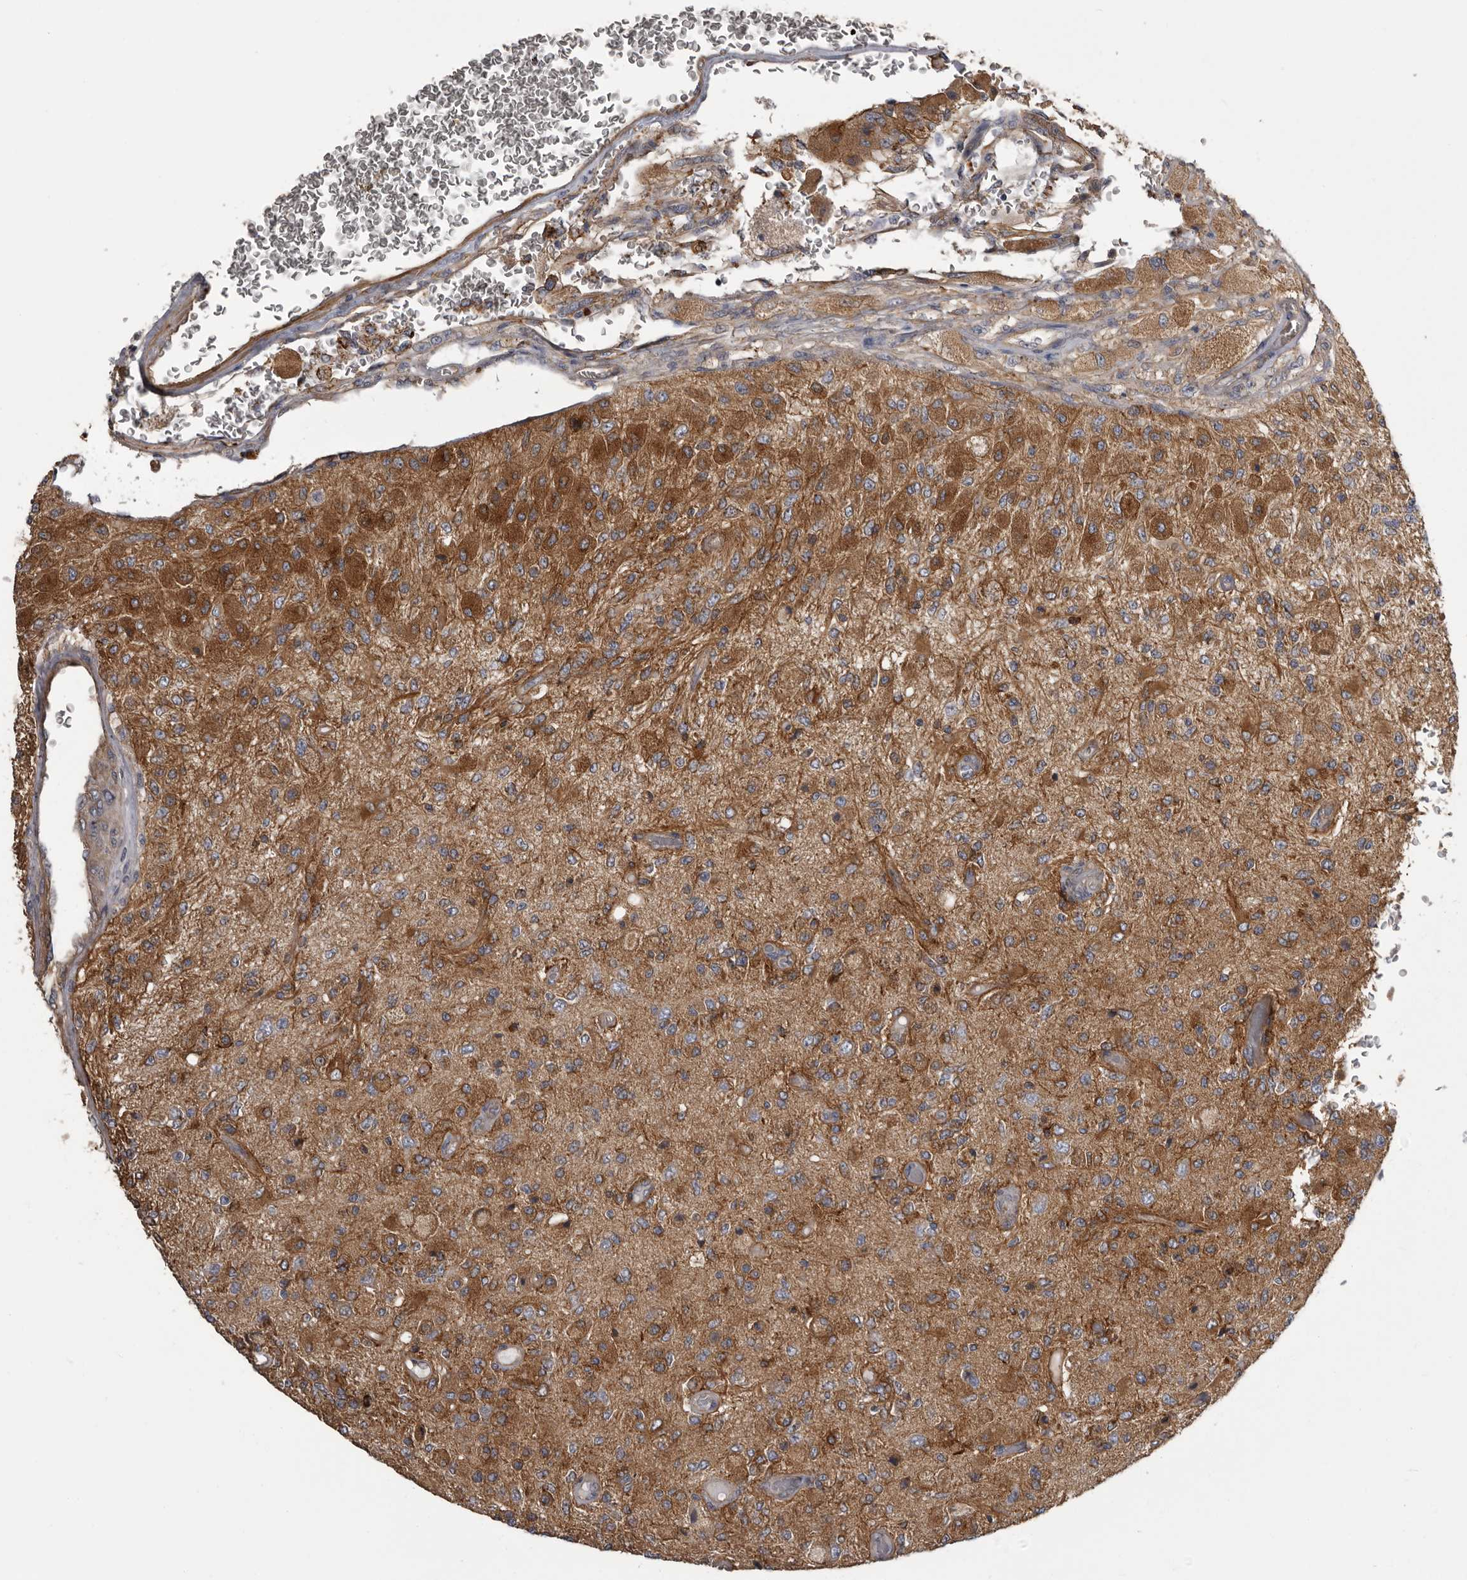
{"staining": {"intensity": "moderate", "quantity": ">75%", "location": "cytoplasmic/membranous"}, "tissue": "glioma", "cell_type": "Tumor cells", "image_type": "cancer", "snomed": [{"axis": "morphology", "description": "Normal tissue, NOS"}, {"axis": "morphology", "description": "Glioma, malignant, High grade"}, {"axis": "topography", "description": "Cerebral cortex"}], "caption": "Immunohistochemistry (IHC) of malignant glioma (high-grade) reveals medium levels of moderate cytoplasmic/membranous expression in approximately >75% of tumor cells.", "gene": "ENAH", "patient": {"sex": "male", "age": 77}}